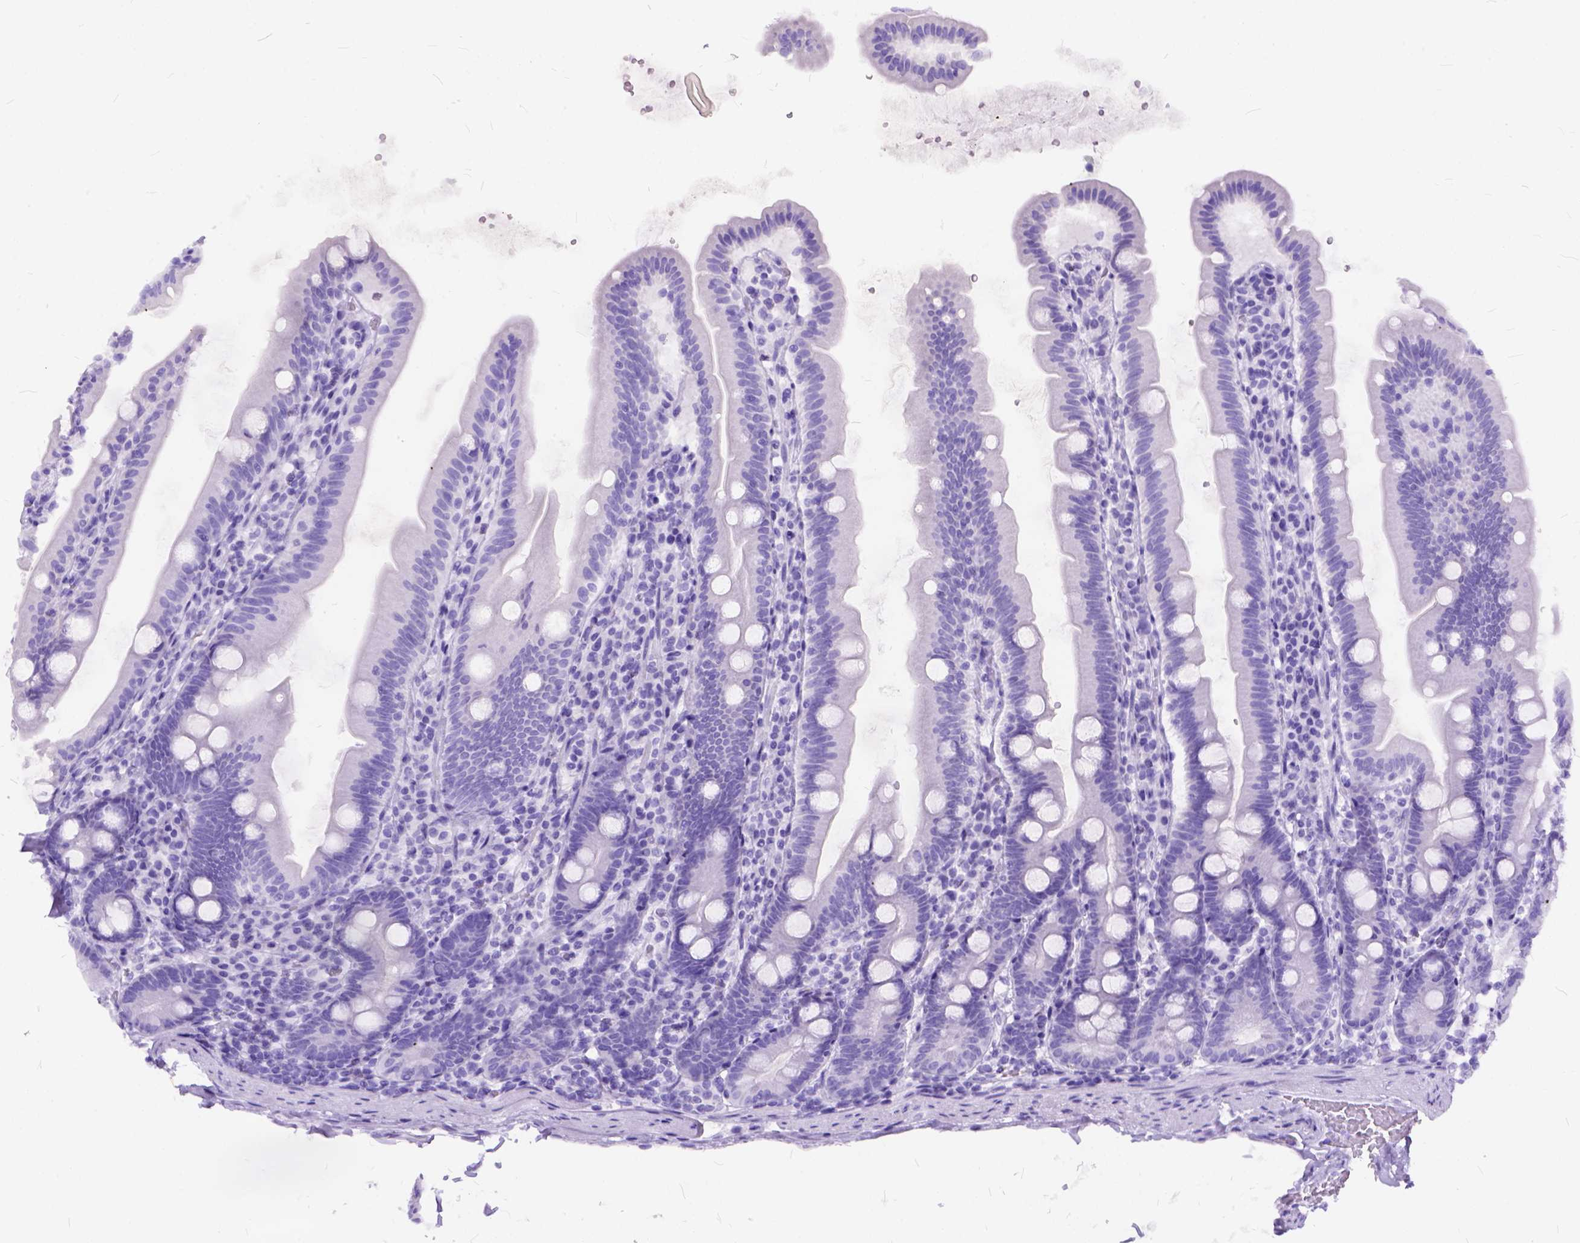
{"staining": {"intensity": "negative", "quantity": "none", "location": "none"}, "tissue": "duodenum", "cell_type": "Glandular cells", "image_type": "normal", "snomed": [{"axis": "morphology", "description": "Normal tissue, NOS"}, {"axis": "topography", "description": "Duodenum"}], "caption": "Glandular cells are negative for protein expression in normal human duodenum. (DAB (3,3'-diaminobenzidine) immunohistochemistry, high magnification).", "gene": "C1QTNF3", "patient": {"sex": "female", "age": 67}}